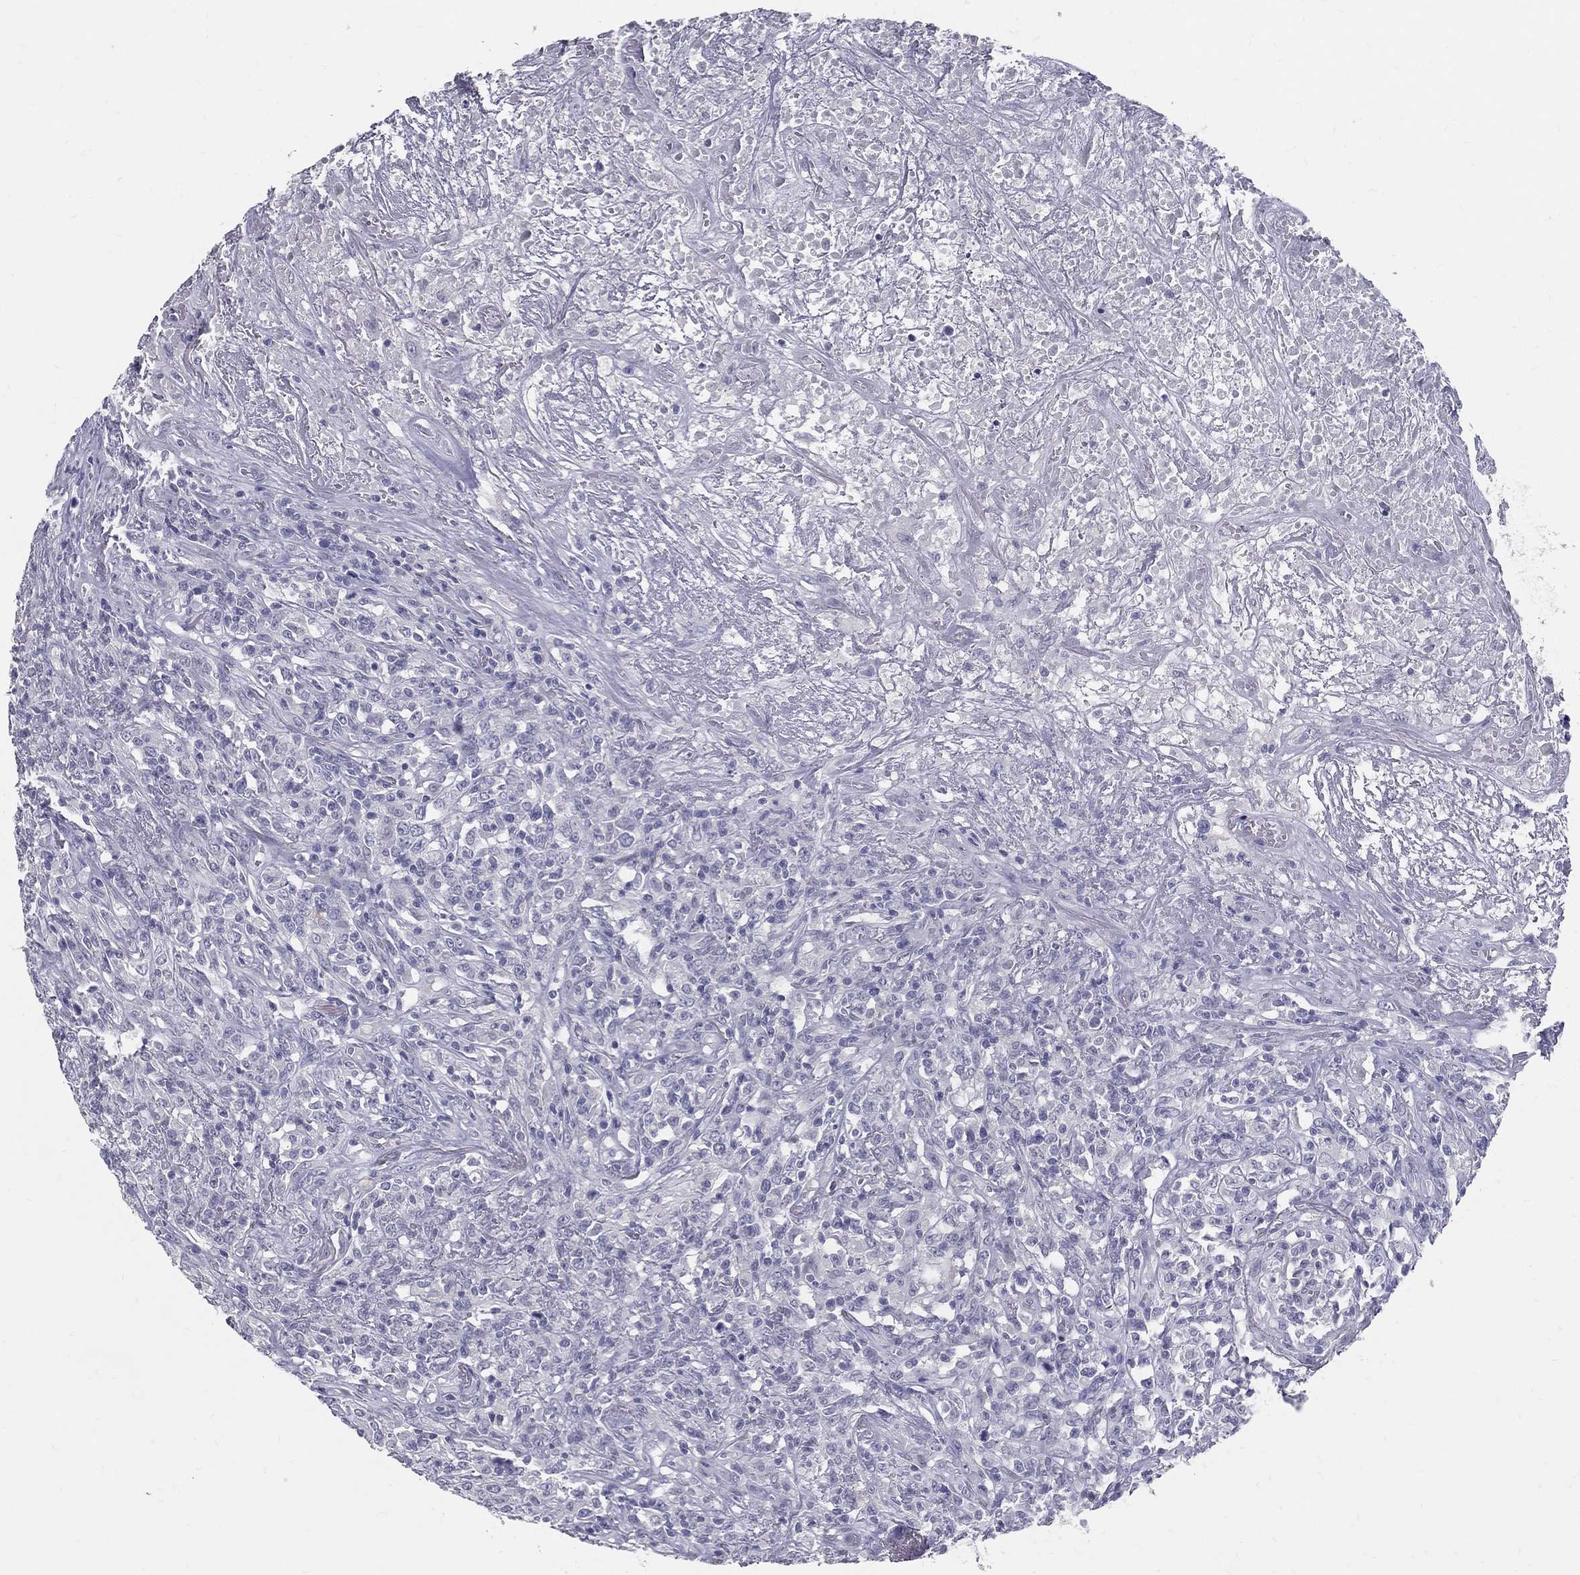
{"staining": {"intensity": "negative", "quantity": "none", "location": "none"}, "tissue": "lymphoma", "cell_type": "Tumor cells", "image_type": "cancer", "snomed": [{"axis": "morphology", "description": "Malignant lymphoma, non-Hodgkin's type, High grade"}, {"axis": "topography", "description": "Lung"}], "caption": "Immunohistochemical staining of human high-grade malignant lymphoma, non-Hodgkin's type demonstrates no significant expression in tumor cells.", "gene": "ACE2", "patient": {"sex": "male", "age": 79}}